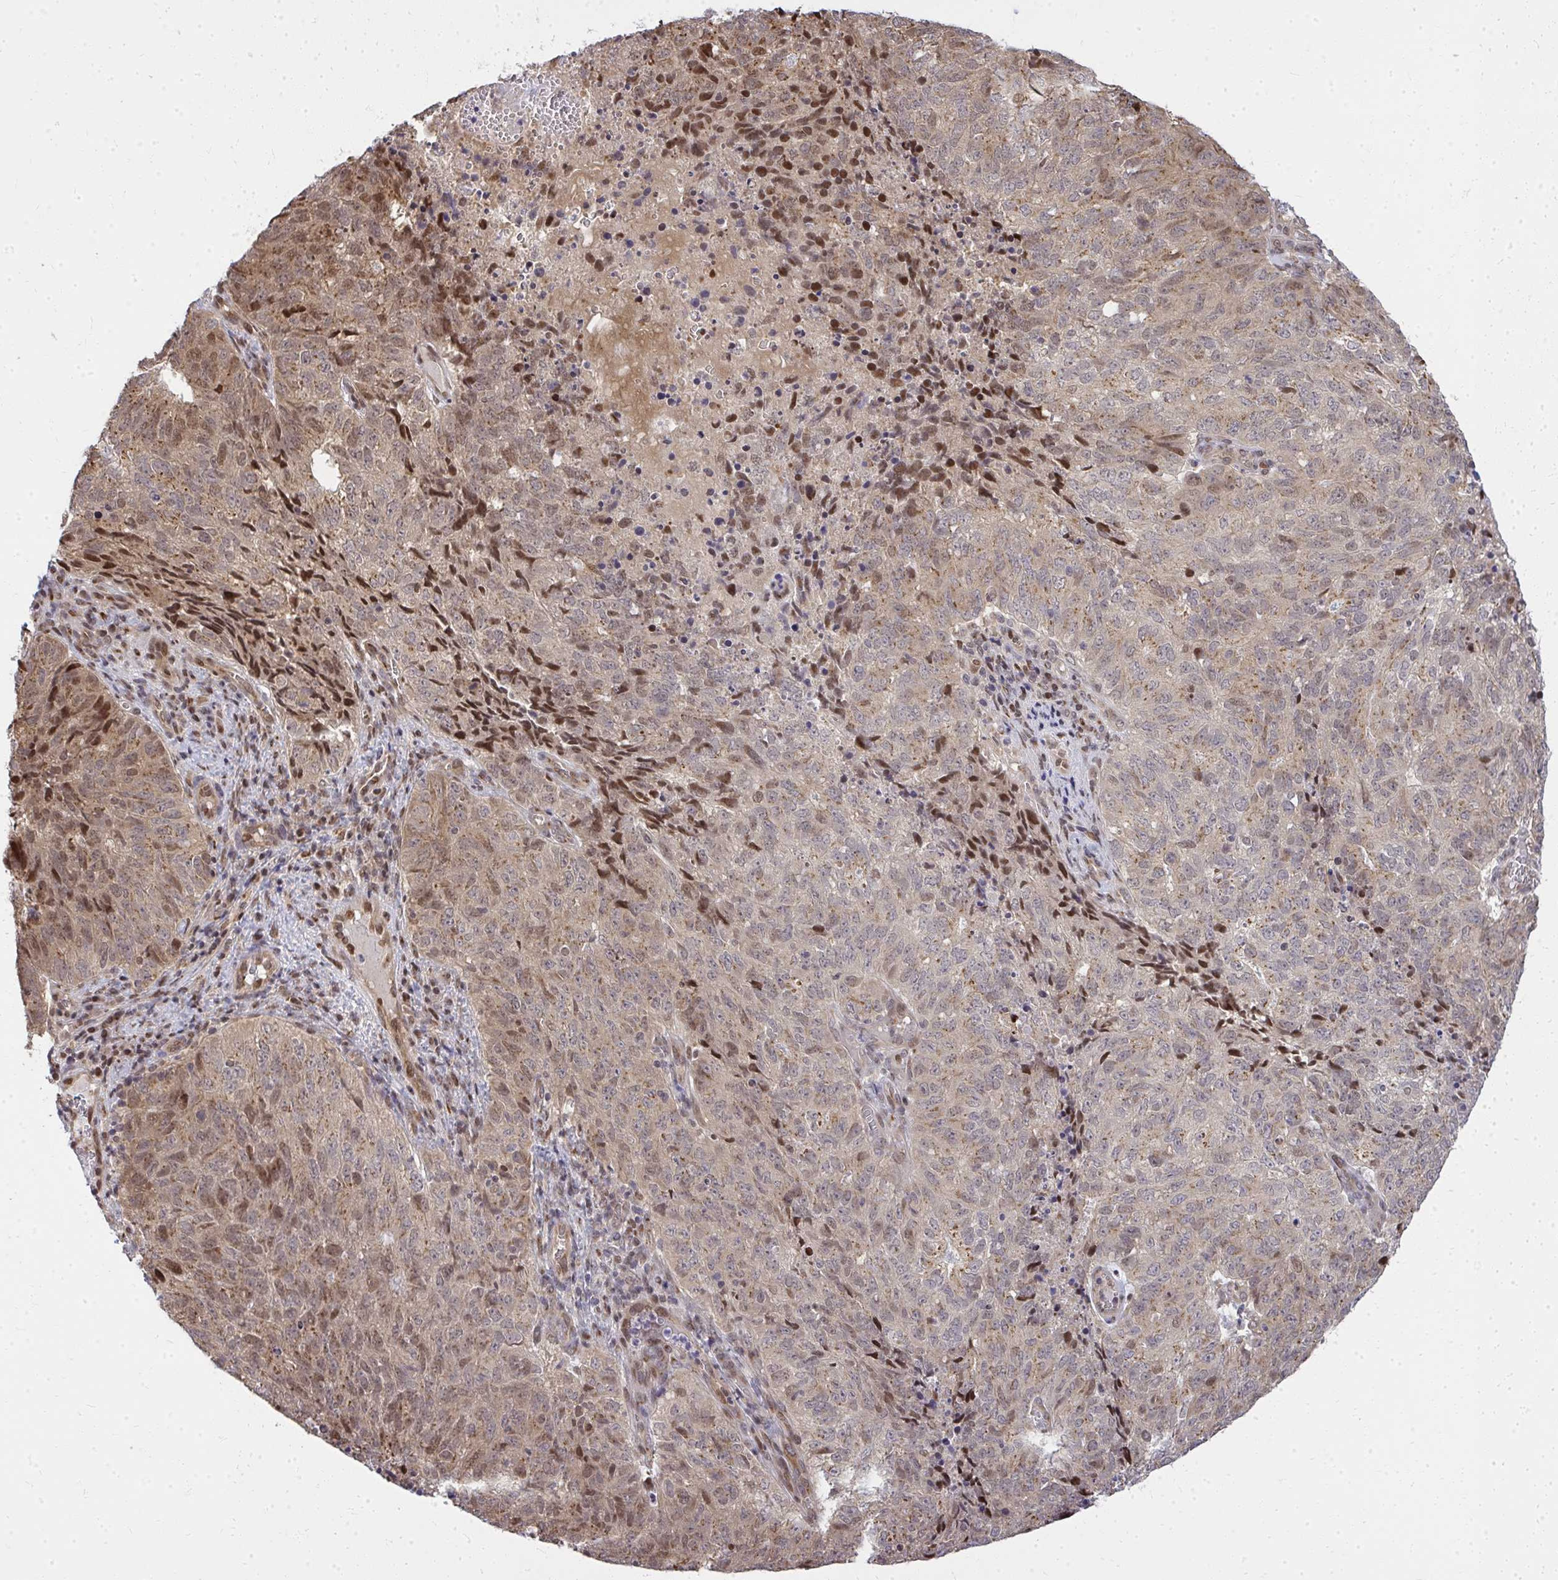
{"staining": {"intensity": "moderate", "quantity": "25%-75%", "location": "cytoplasmic/membranous,nuclear"}, "tissue": "cervical cancer", "cell_type": "Tumor cells", "image_type": "cancer", "snomed": [{"axis": "morphology", "description": "Adenocarcinoma, NOS"}, {"axis": "topography", "description": "Cervix"}], "caption": "Cervical cancer (adenocarcinoma) stained for a protein displays moderate cytoplasmic/membranous and nuclear positivity in tumor cells.", "gene": "PIGY", "patient": {"sex": "female", "age": 38}}